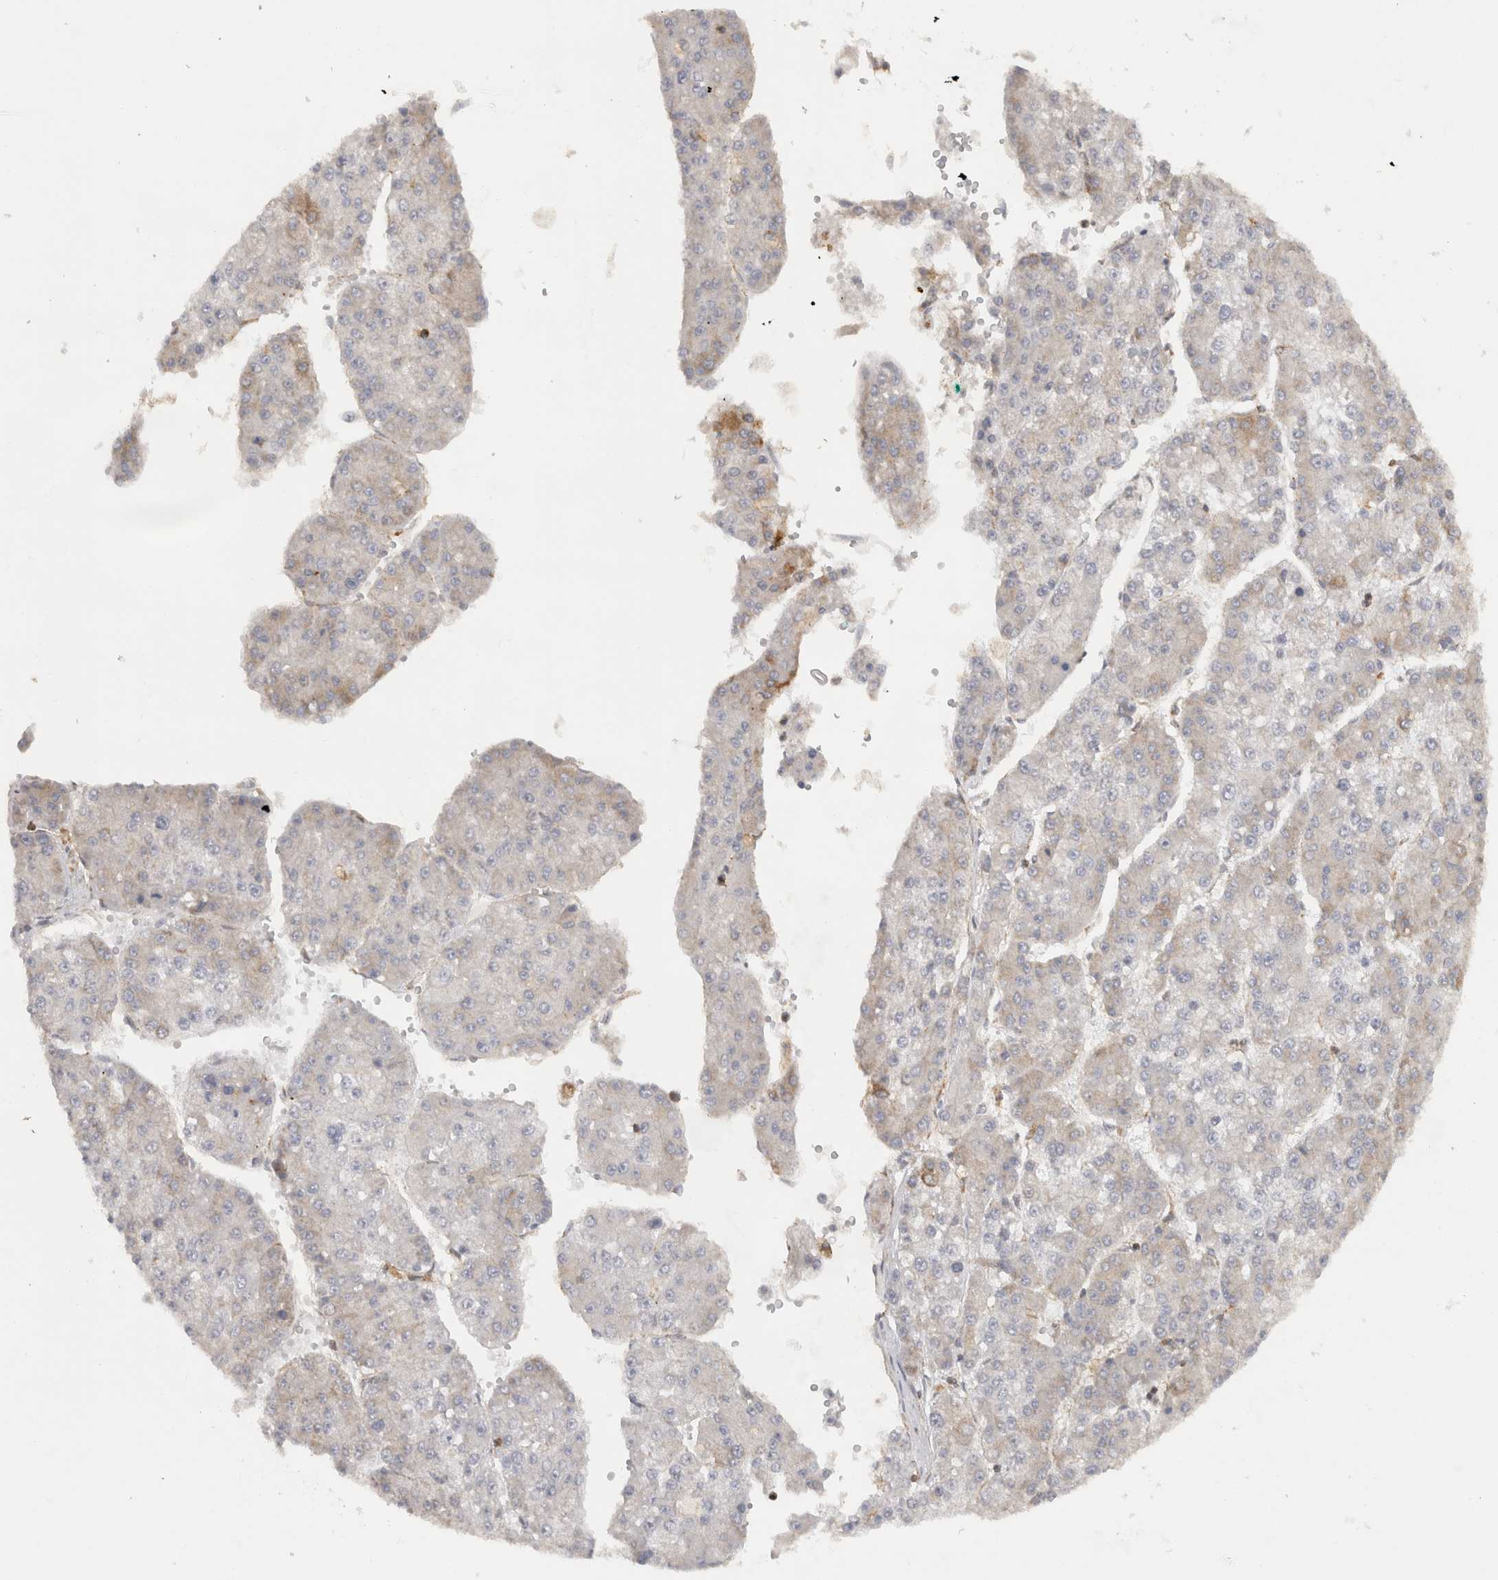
{"staining": {"intensity": "weak", "quantity": "<25%", "location": "cytoplasmic/membranous"}, "tissue": "liver cancer", "cell_type": "Tumor cells", "image_type": "cancer", "snomed": [{"axis": "morphology", "description": "Carcinoma, Hepatocellular, NOS"}, {"axis": "topography", "description": "Liver"}], "caption": "The micrograph exhibits no staining of tumor cells in liver cancer.", "gene": "HLA-E", "patient": {"sex": "female", "age": 73}}